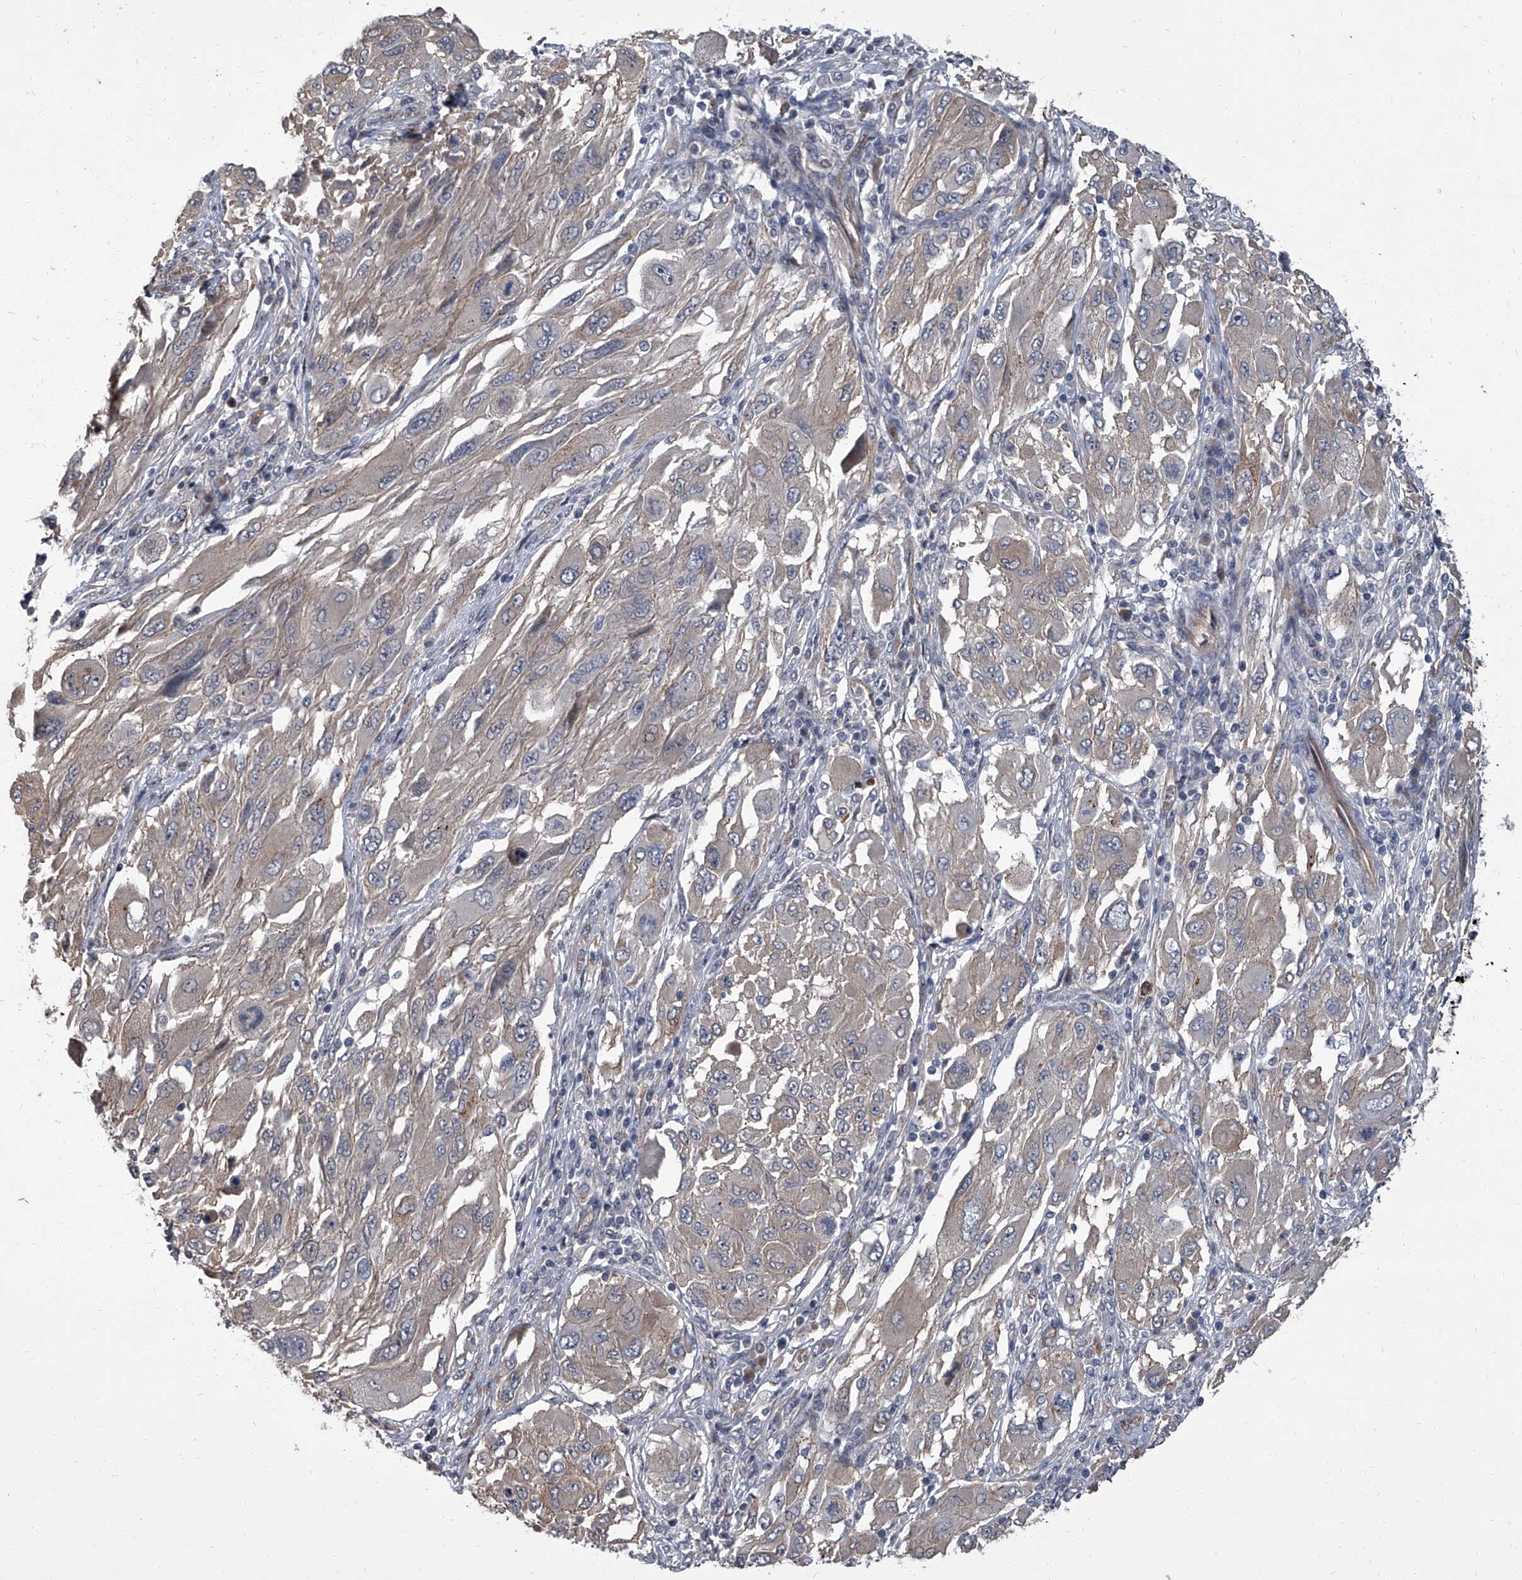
{"staining": {"intensity": "weak", "quantity": "<25%", "location": "cytoplasmic/membranous"}, "tissue": "melanoma", "cell_type": "Tumor cells", "image_type": "cancer", "snomed": [{"axis": "morphology", "description": "Malignant melanoma, NOS"}, {"axis": "topography", "description": "Skin"}], "caption": "Immunohistochemistry histopathology image of melanoma stained for a protein (brown), which shows no expression in tumor cells.", "gene": "SIRT4", "patient": {"sex": "female", "age": 91}}